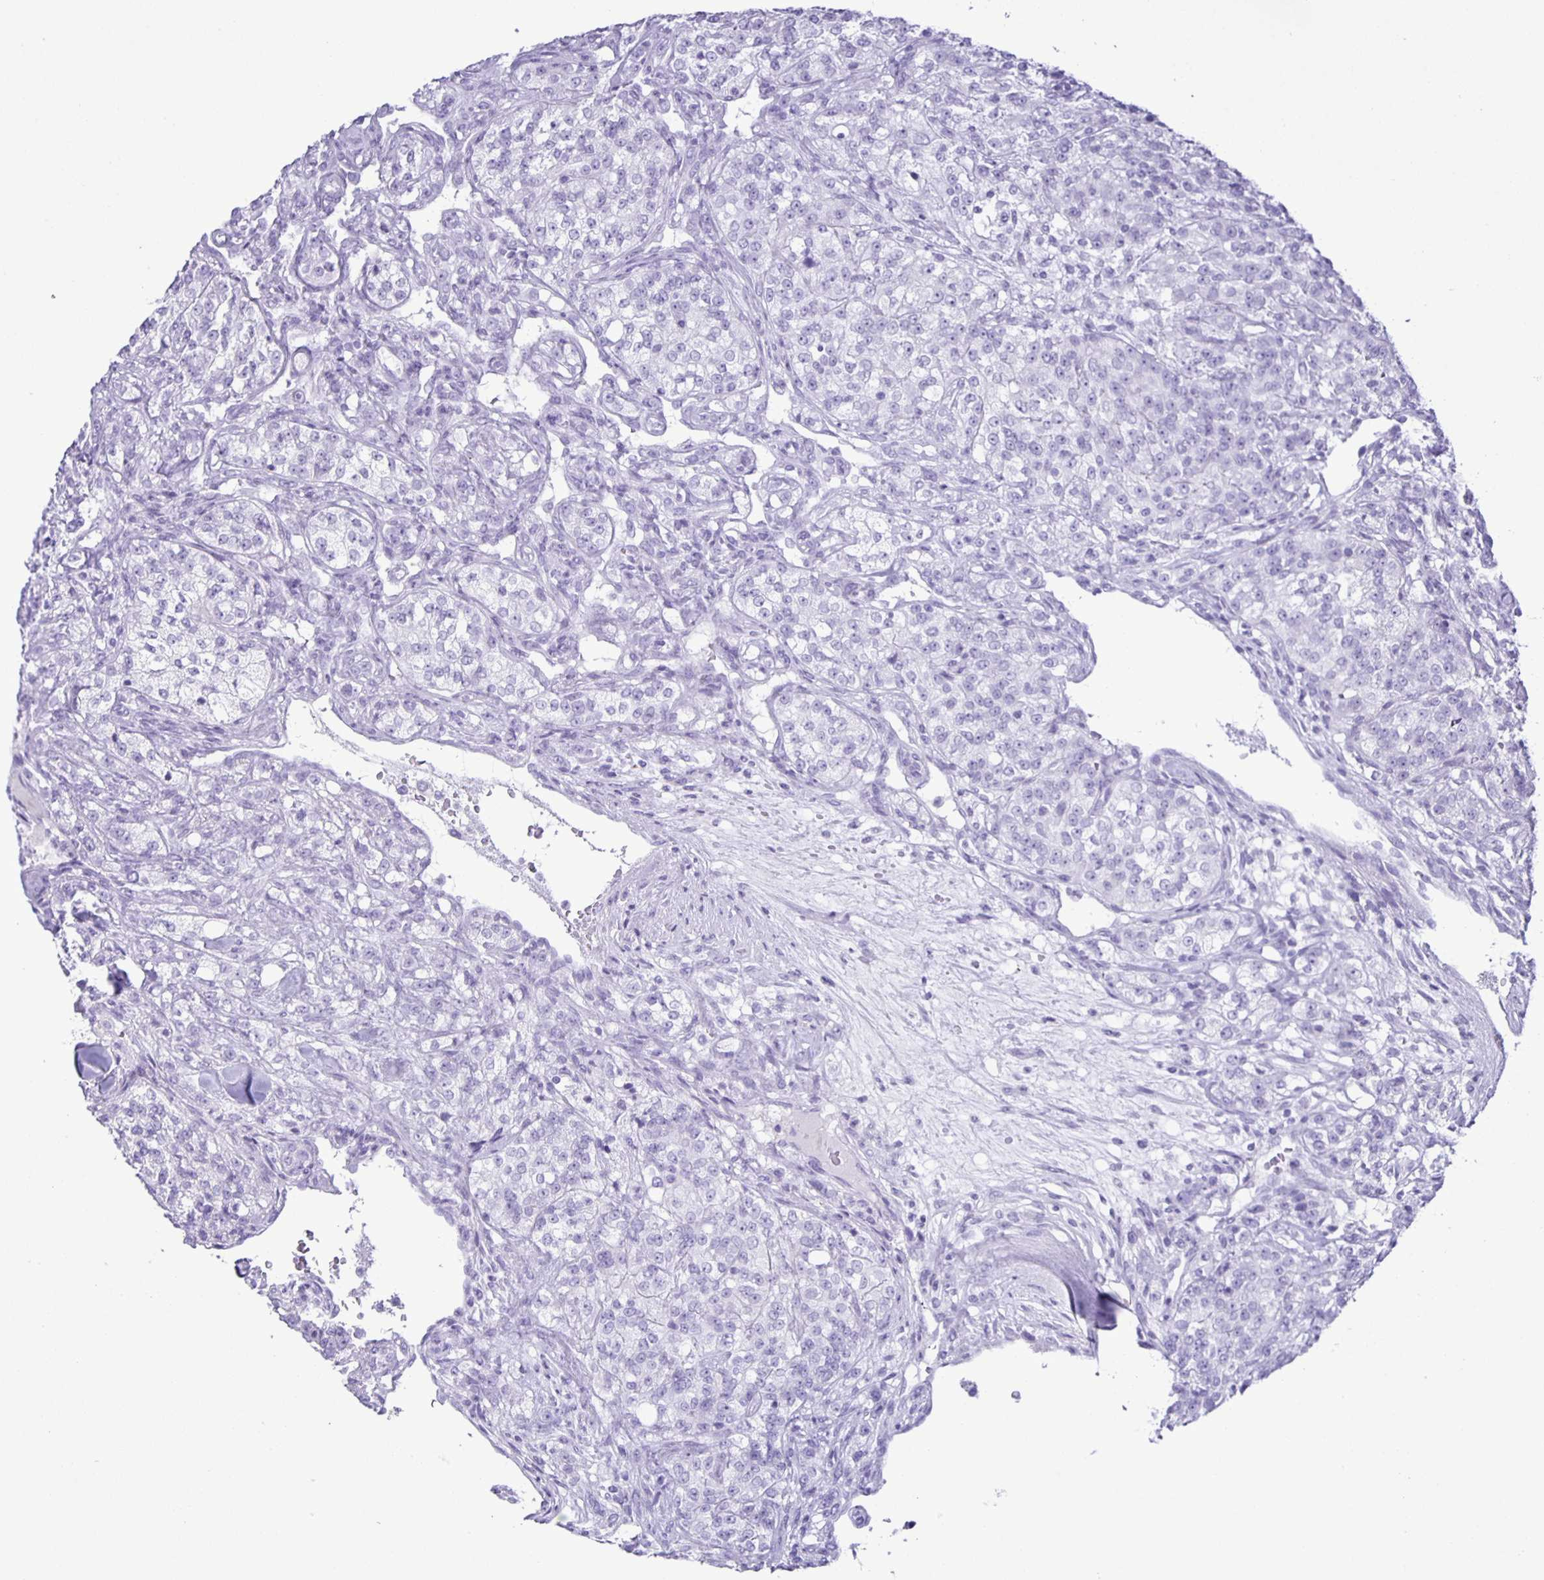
{"staining": {"intensity": "negative", "quantity": "none", "location": "none"}, "tissue": "renal cancer", "cell_type": "Tumor cells", "image_type": "cancer", "snomed": [{"axis": "morphology", "description": "Adenocarcinoma, NOS"}, {"axis": "topography", "description": "Kidney"}], "caption": "The IHC micrograph has no significant expression in tumor cells of adenocarcinoma (renal) tissue.", "gene": "EZHIP", "patient": {"sex": "female", "age": 63}}